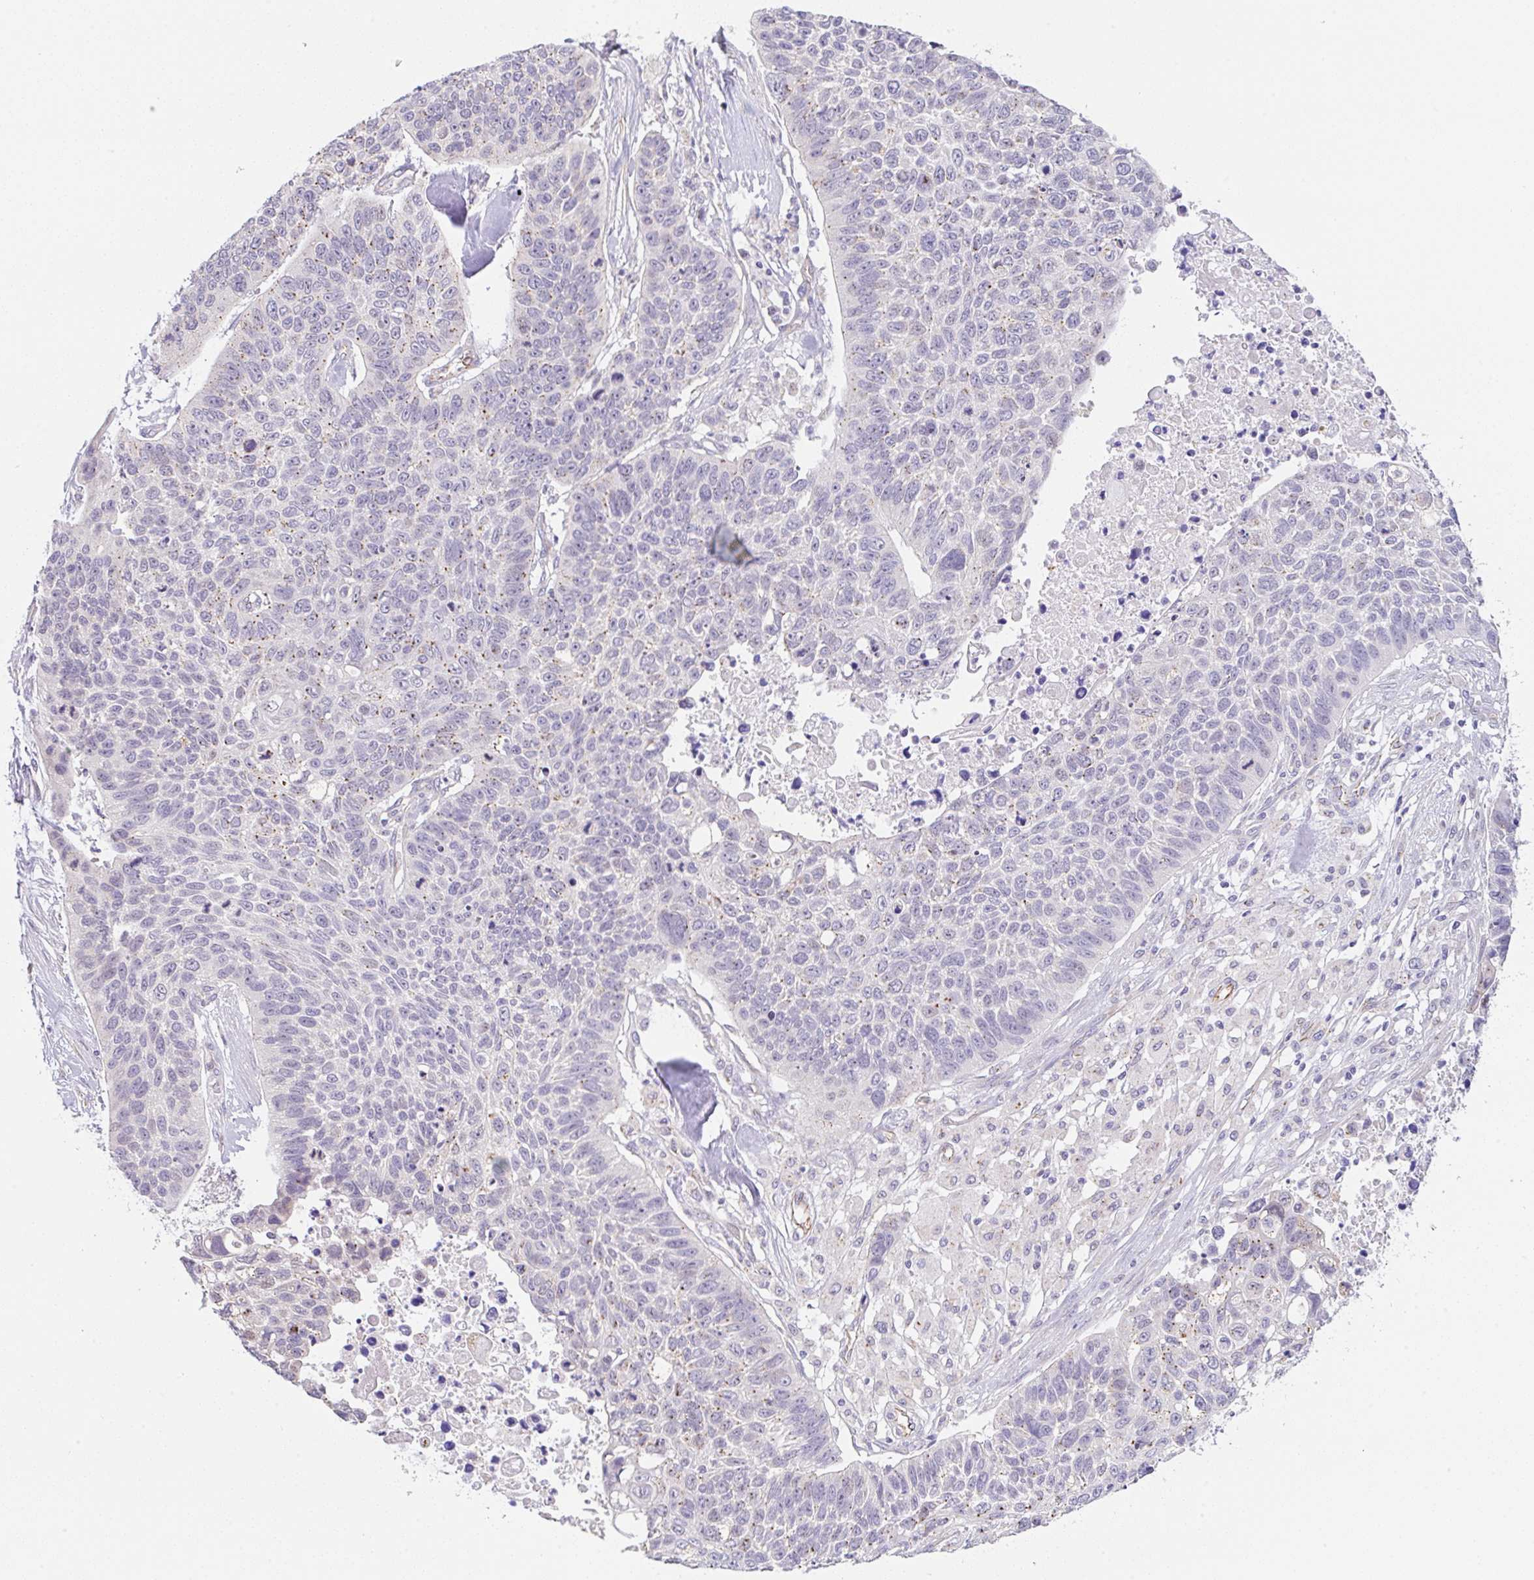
{"staining": {"intensity": "negative", "quantity": "none", "location": "none"}, "tissue": "lung cancer", "cell_type": "Tumor cells", "image_type": "cancer", "snomed": [{"axis": "morphology", "description": "Squamous cell carcinoma, NOS"}, {"axis": "topography", "description": "Lung"}], "caption": "Immunohistochemical staining of human lung cancer (squamous cell carcinoma) exhibits no significant positivity in tumor cells.", "gene": "CGNL1", "patient": {"sex": "male", "age": 62}}